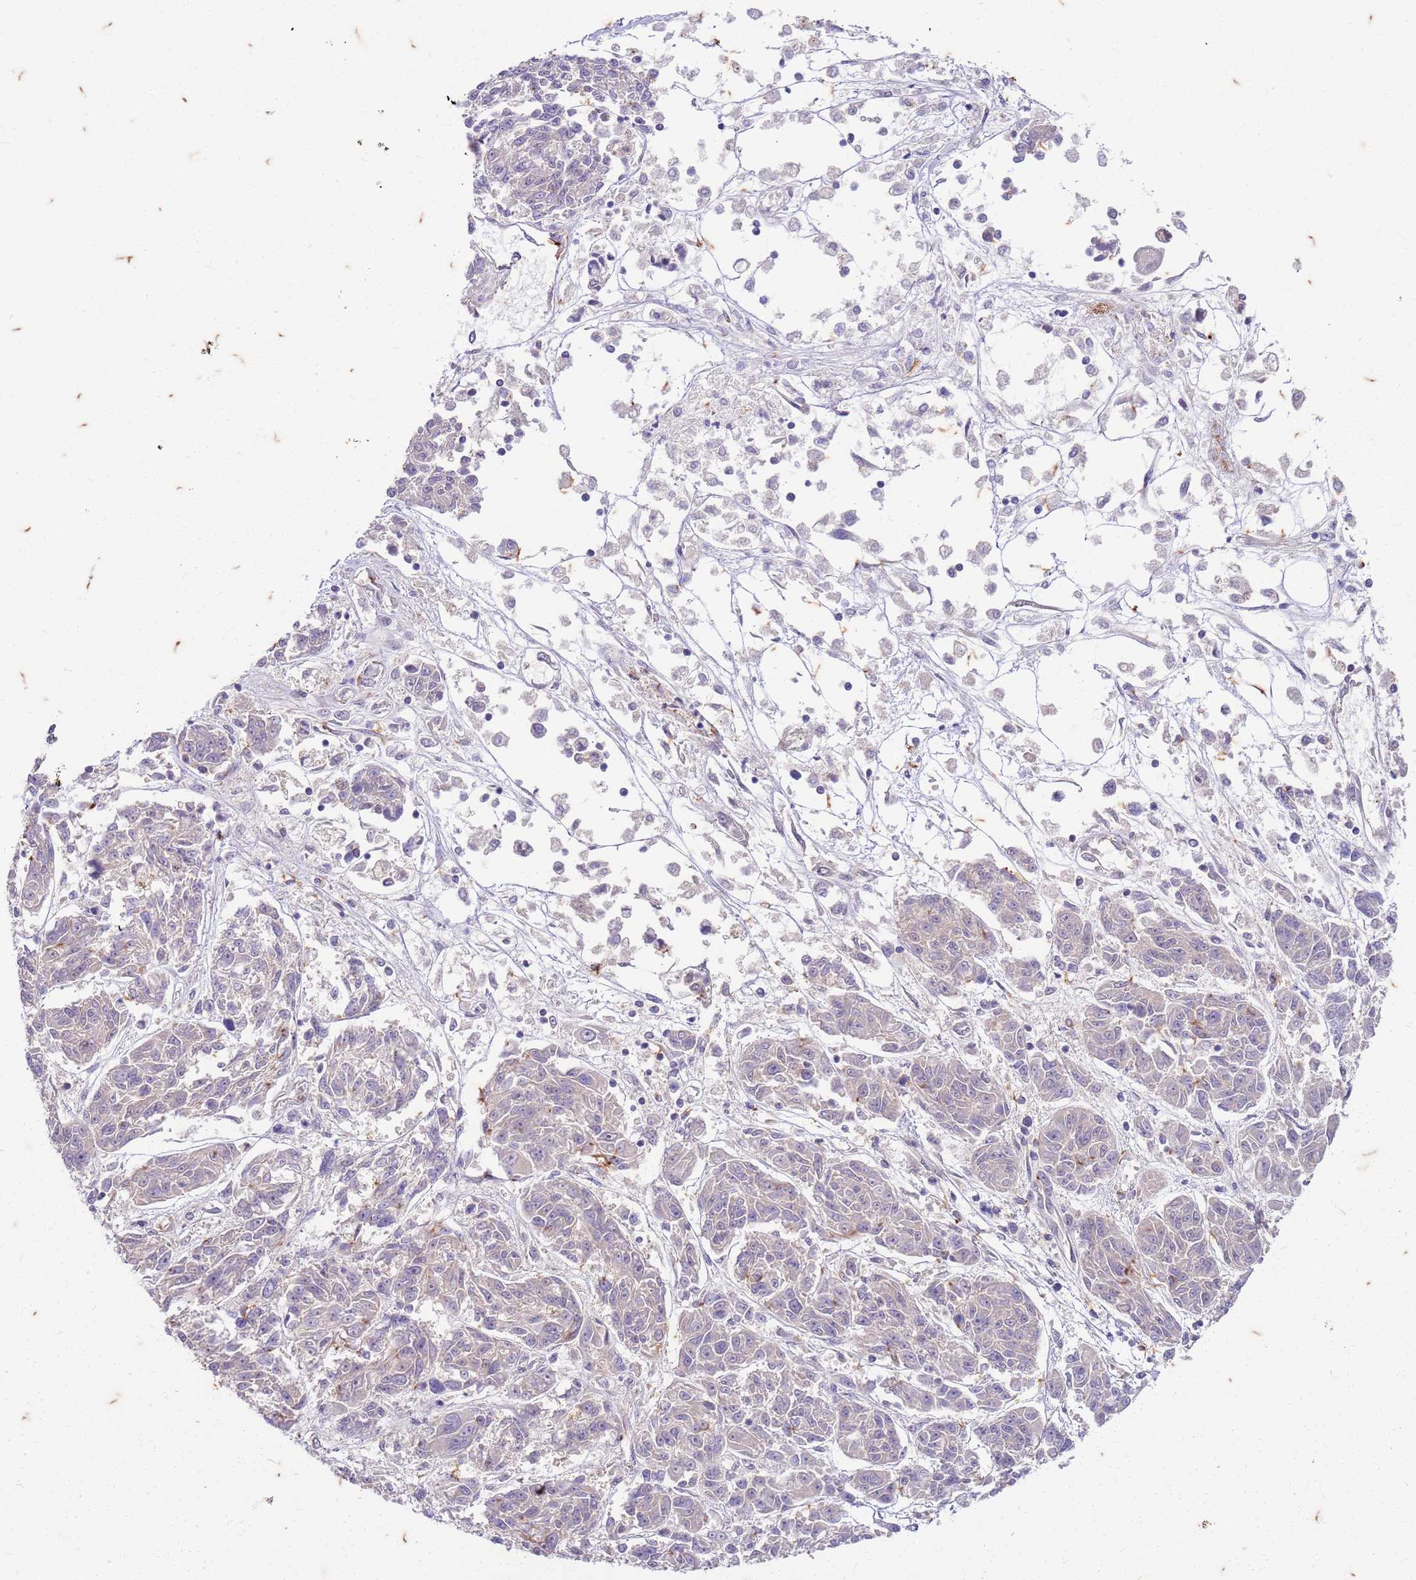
{"staining": {"intensity": "negative", "quantity": "none", "location": "none"}, "tissue": "melanoma", "cell_type": "Tumor cells", "image_type": "cancer", "snomed": [{"axis": "morphology", "description": "Malignant melanoma, NOS"}, {"axis": "topography", "description": "Skin"}], "caption": "There is no significant positivity in tumor cells of malignant melanoma. Nuclei are stained in blue.", "gene": "RAPGEF3", "patient": {"sex": "male", "age": 53}}